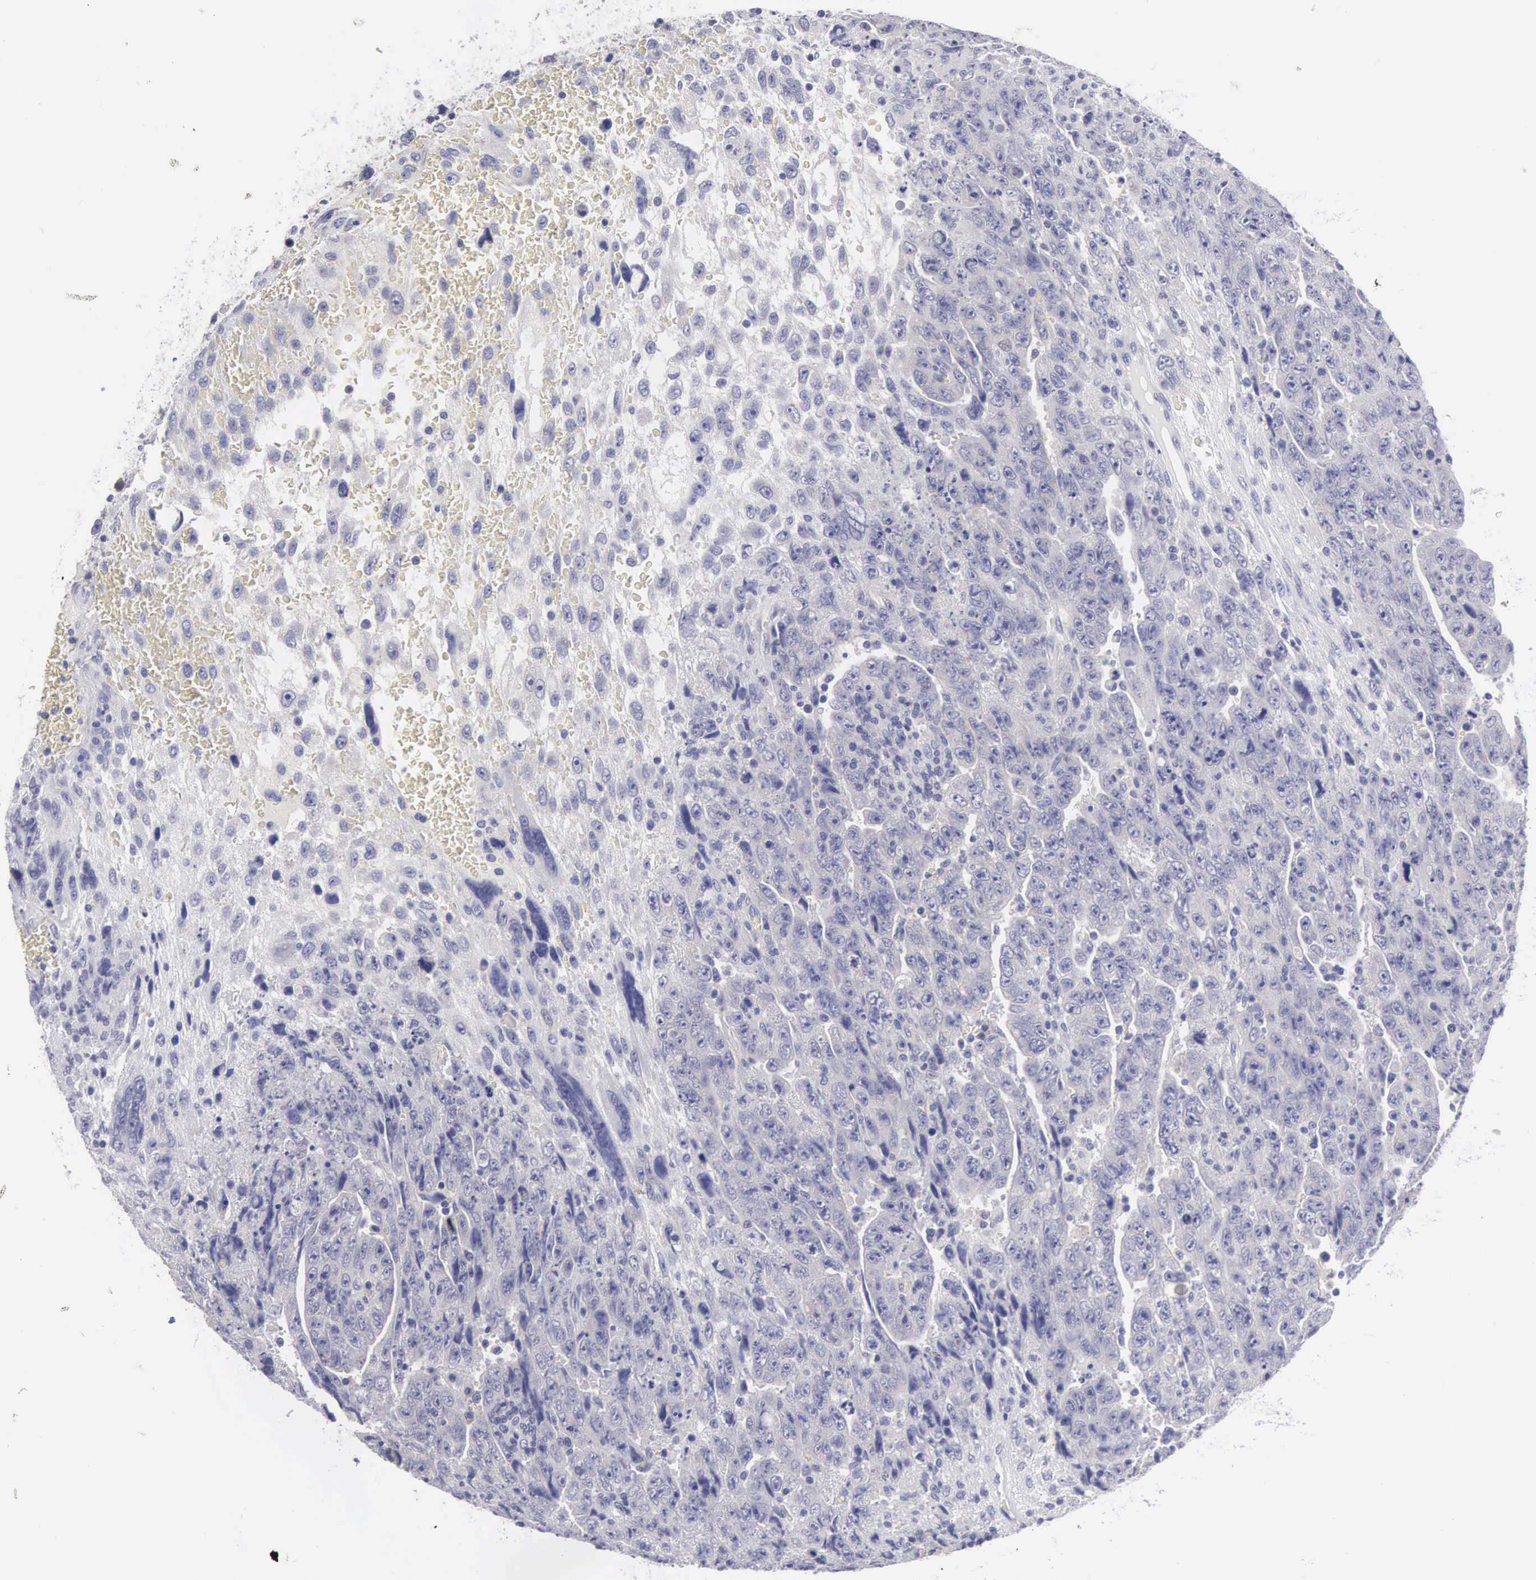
{"staining": {"intensity": "negative", "quantity": "none", "location": "none"}, "tissue": "testis cancer", "cell_type": "Tumor cells", "image_type": "cancer", "snomed": [{"axis": "morphology", "description": "Carcinoma, Embryonal, NOS"}, {"axis": "topography", "description": "Testis"}], "caption": "DAB immunohistochemical staining of testis embryonal carcinoma exhibits no significant positivity in tumor cells.", "gene": "SLITRK4", "patient": {"sex": "male", "age": 28}}